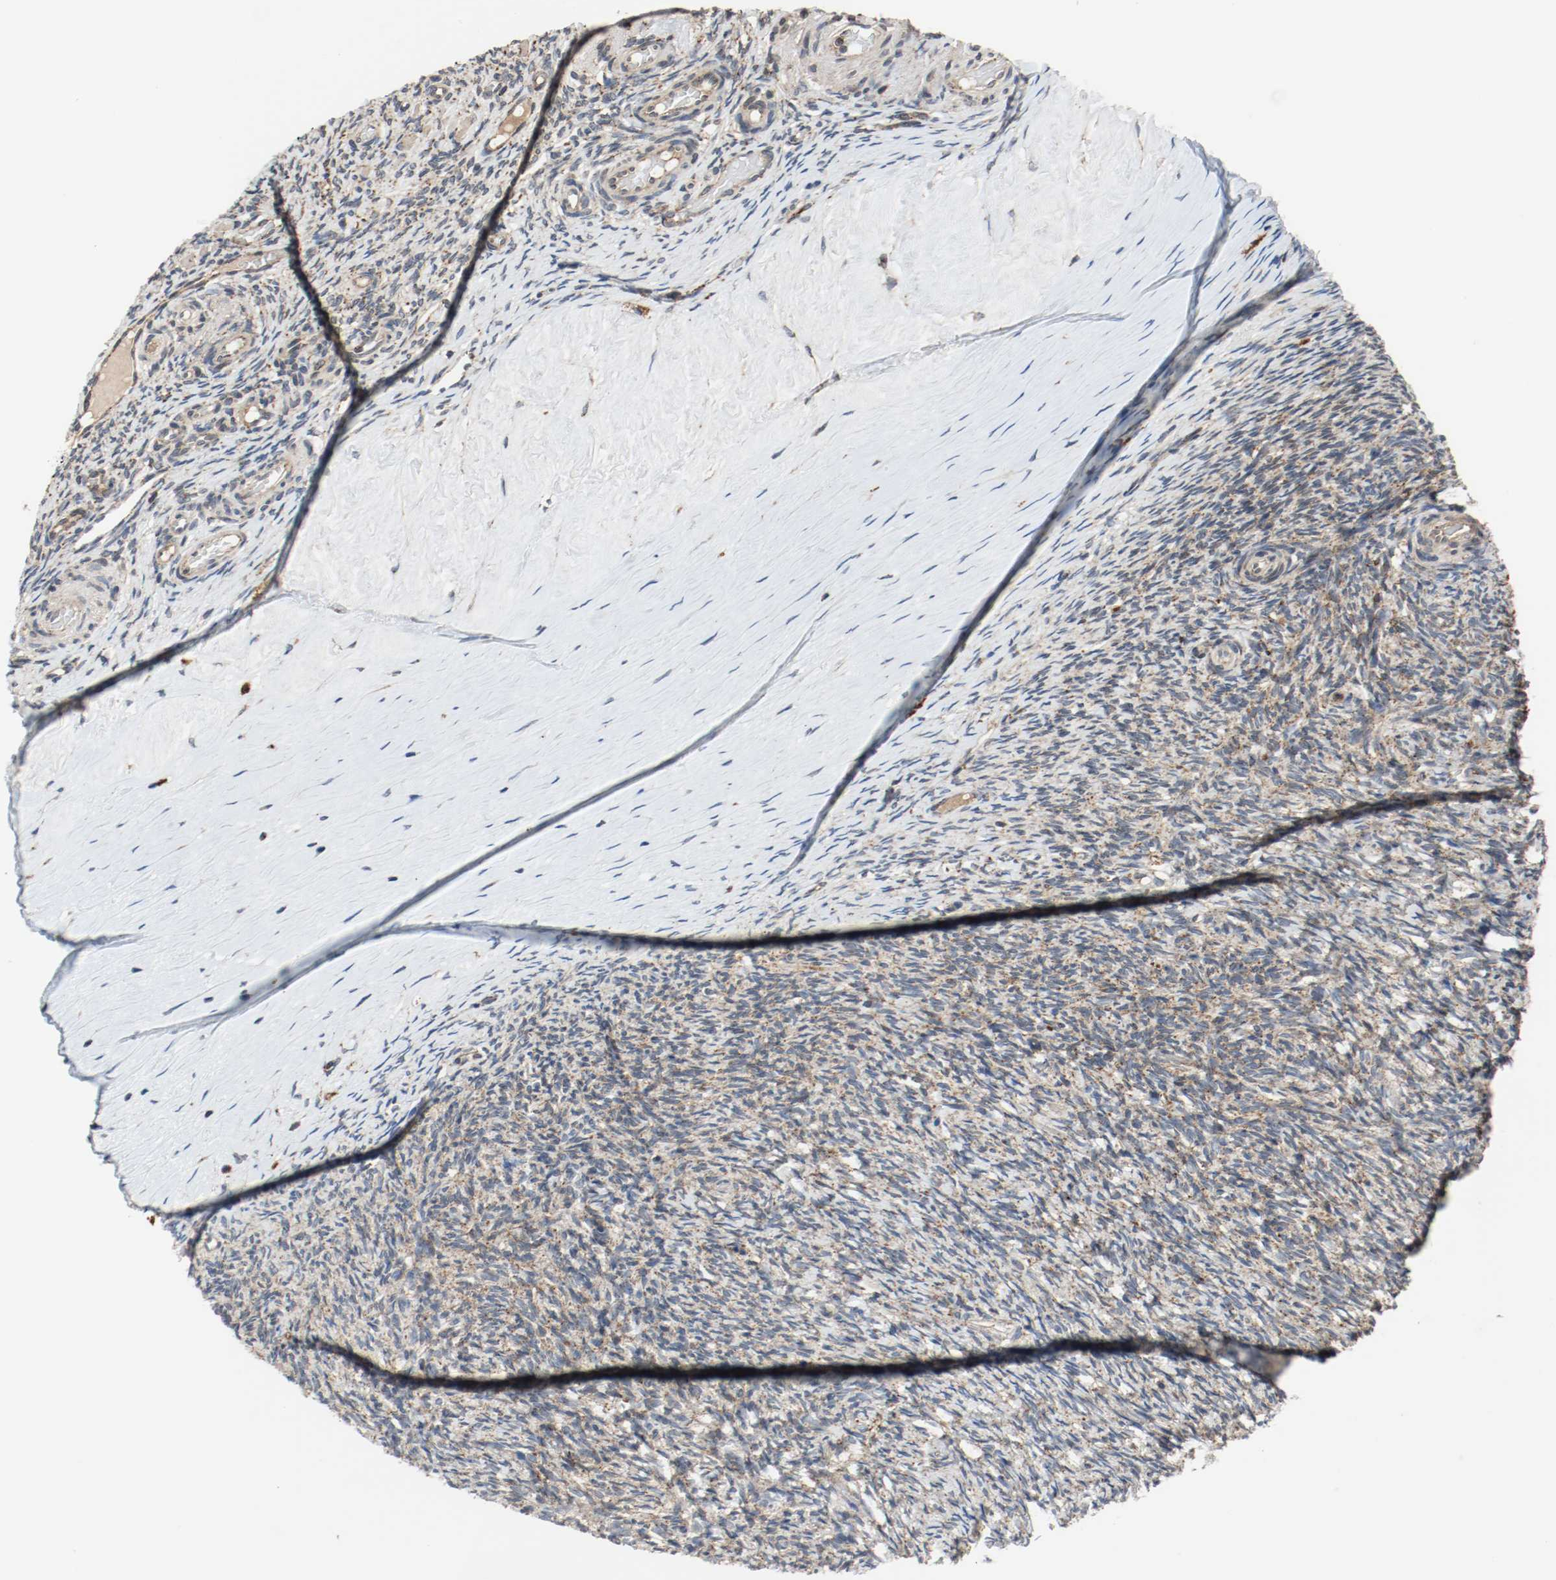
{"staining": {"intensity": "moderate", "quantity": ">75%", "location": "cytoplasmic/membranous"}, "tissue": "ovary", "cell_type": "Ovarian stroma cells", "image_type": "normal", "snomed": [{"axis": "morphology", "description": "Normal tissue, NOS"}, {"axis": "topography", "description": "Ovary"}], "caption": "Protein expression by immunohistochemistry (IHC) shows moderate cytoplasmic/membranous positivity in approximately >75% of ovarian stroma cells in unremarkable ovary. The staining was performed using DAB (3,3'-diaminobenzidine) to visualize the protein expression in brown, while the nuclei were stained in blue with hematoxylin (Magnification: 20x).", "gene": "LAMP2", "patient": {"sex": "female", "age": 60}}